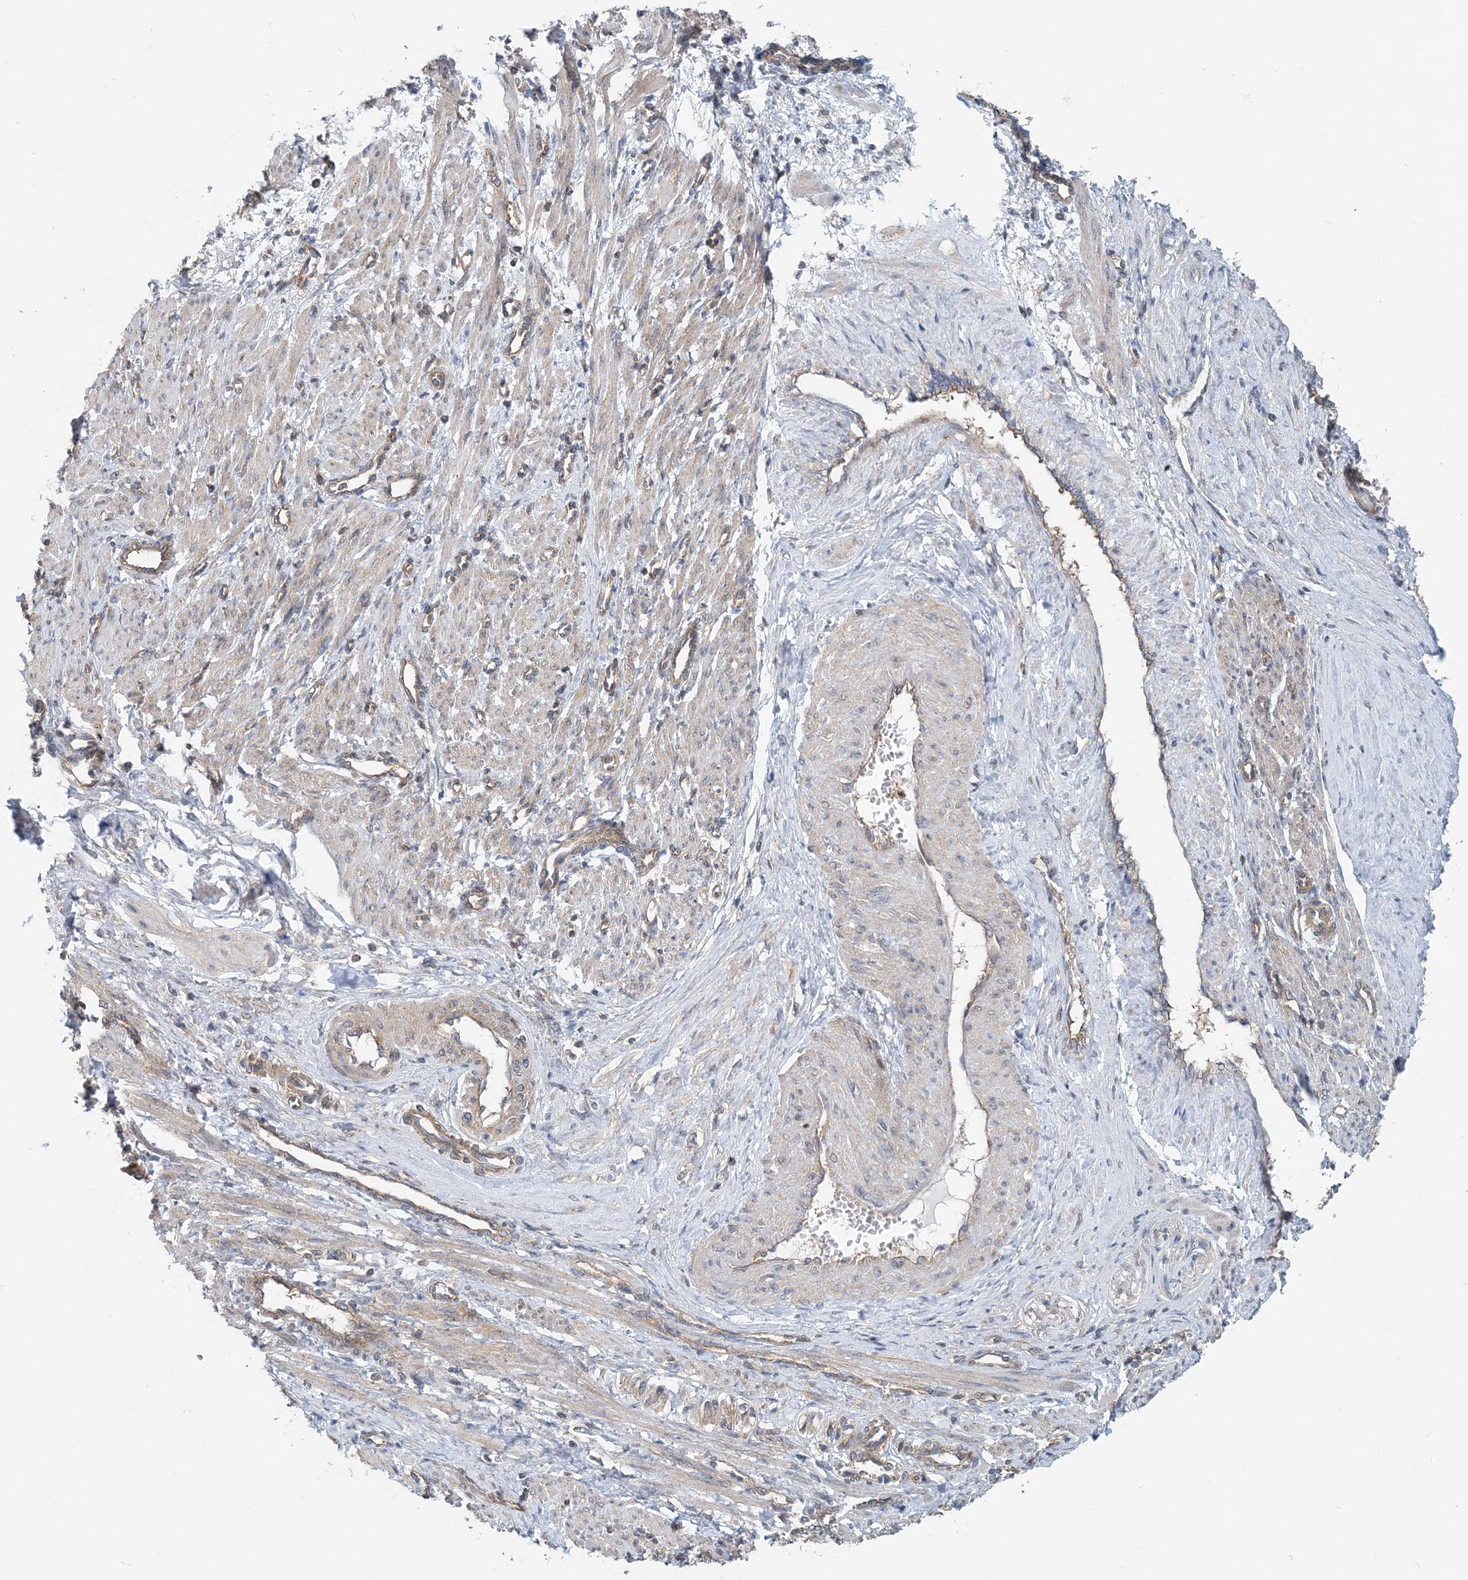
{"staining": {"intensity": "negative", "quantity": "none", "location": "none"}, "tissue": "smooth muscle", "cell_type": "Smooth muscle cells", "image_type": "normal", "snomed": [{"axis": "morphology", "description": "Normal tissue, NOS"}, {"axis": "topography", "description": "Endometrium"}], "caption": "An immunohistochemistry (IHC) photomicrograph of benign smooth muscle is shown. There is no staining in smooth muscle cells of smooth muscle.", "gene": "MOB4", "patient": {"sex": "female", "age": 33}}